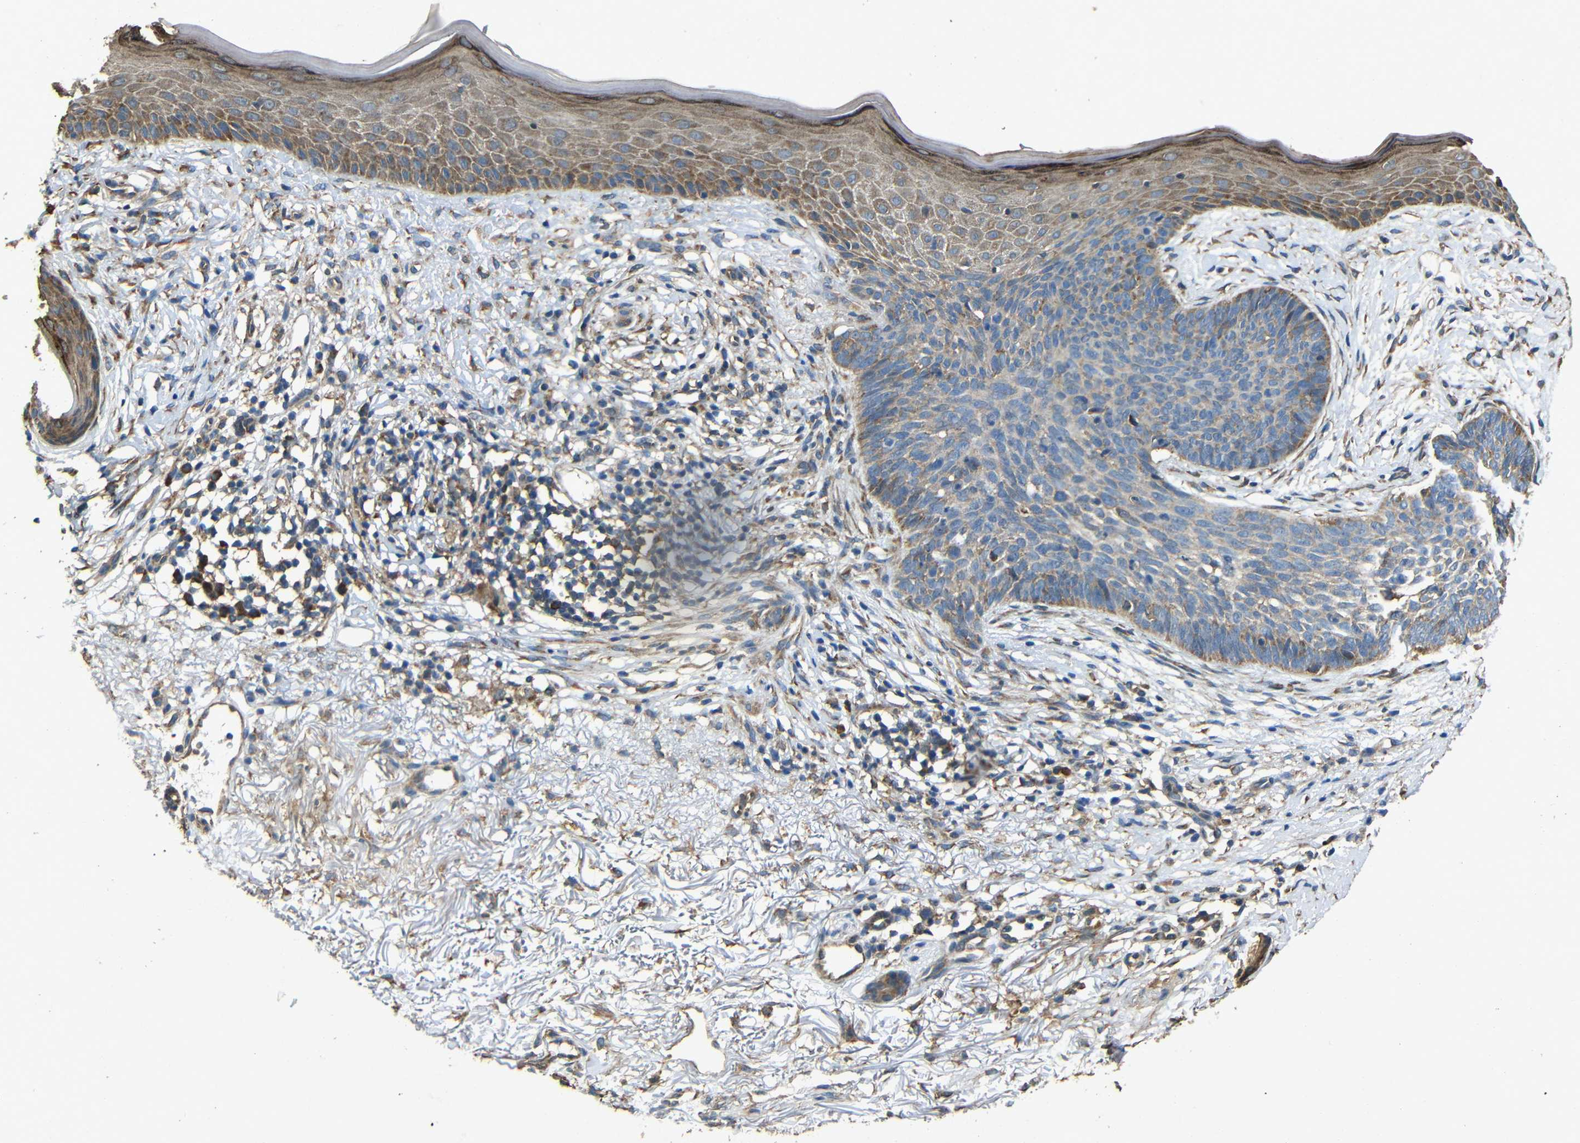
{"staining": {"intensity": "weak", "quantity": "<25%", "location": "cytoplasmic/membranous"}, "tissue": "skin cancer", "cell_type": "Tumor cells", "image_type": "cancer", "snomed": [{"axis": "morphology", "description": "Basal cell carcinoma"}, {"axis": "topography", "description": "Skin"}], "caption": "Skin basal cell carcinoma was stained to show a protein in brown. There is no significant positivity in tumor cells. (DAB immunohistochemistry visualized using brightfield microscopy, high magnification).", "gene": "BNIP3", "patient": {"sex": "female", "age": 70}}